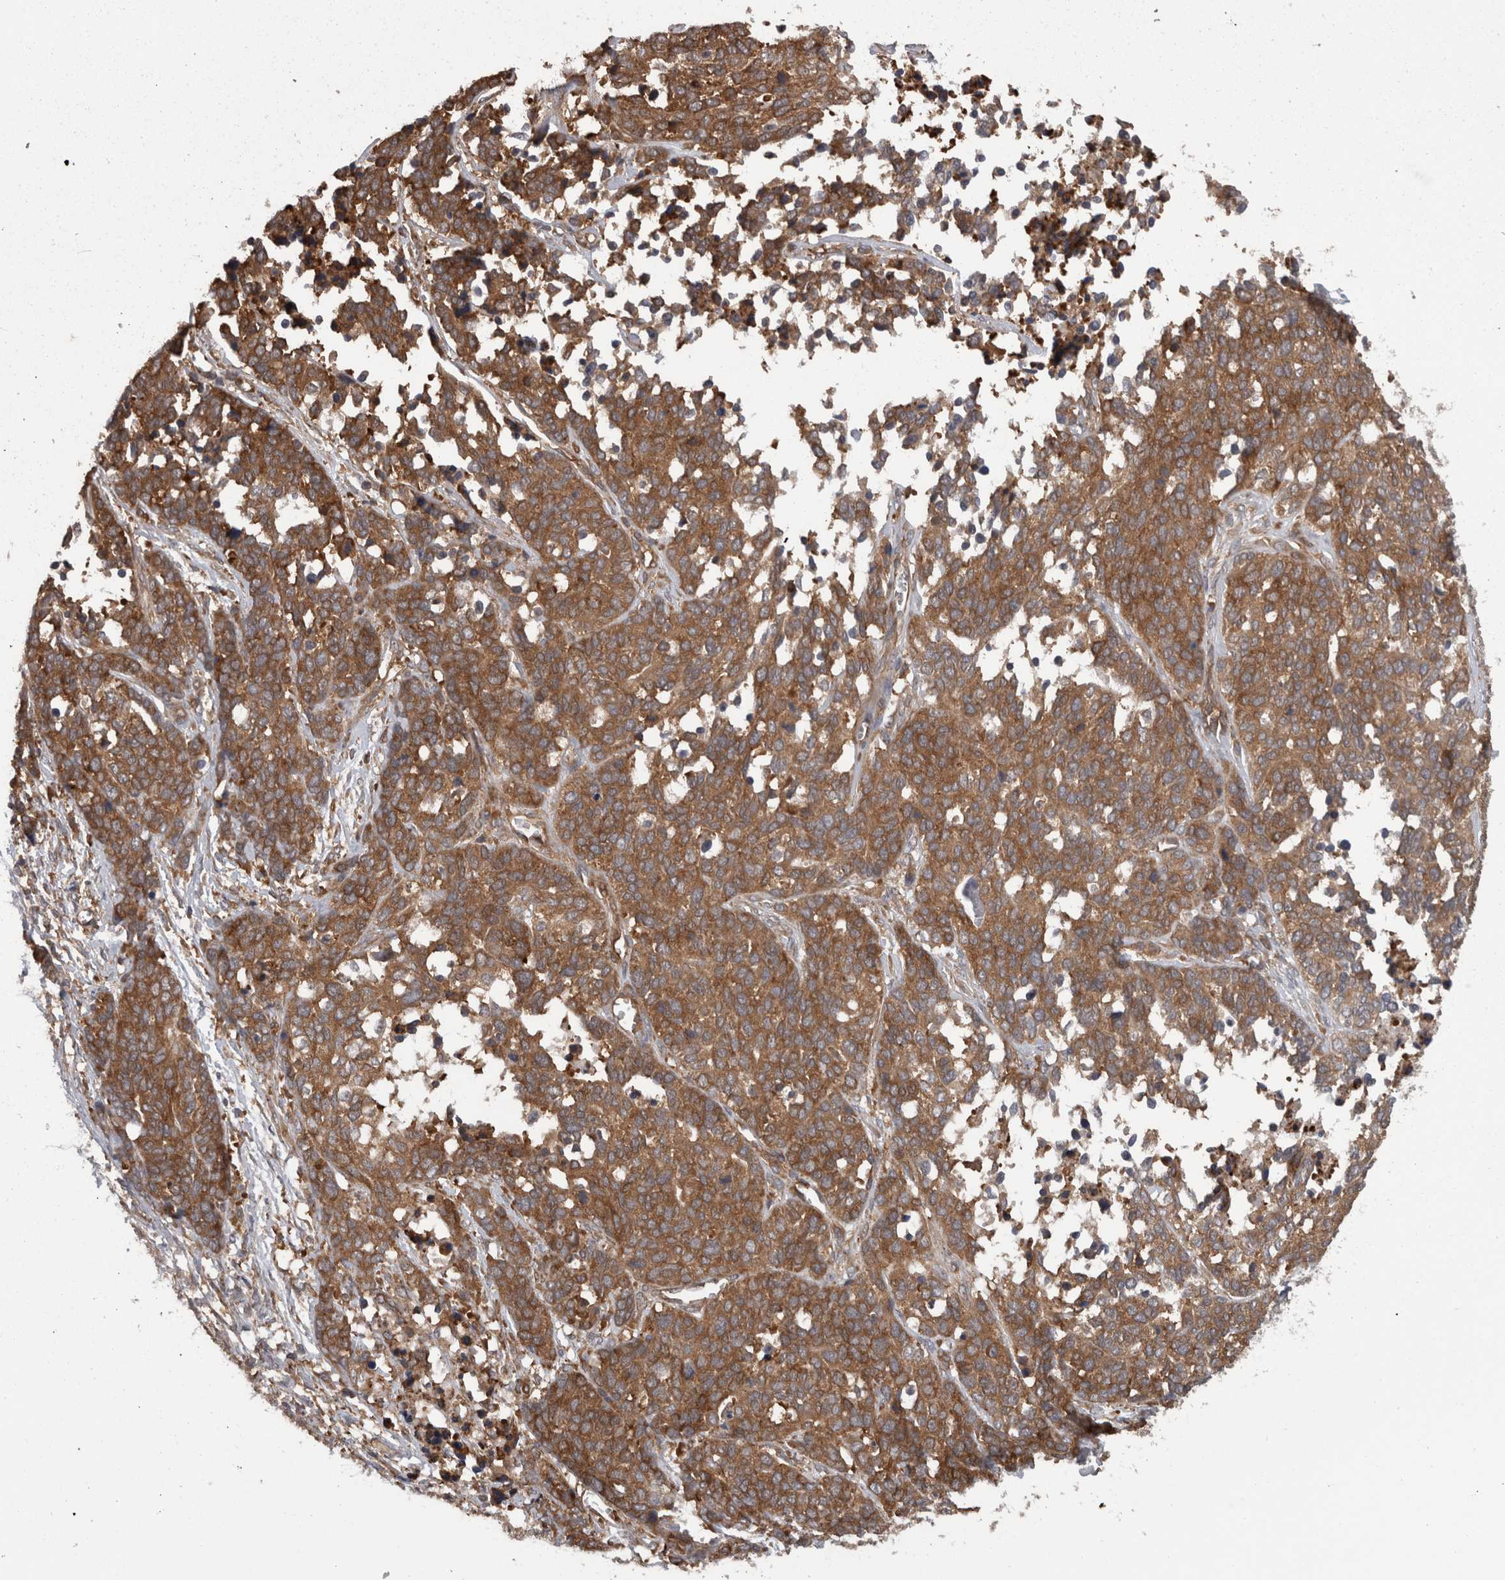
{"staining": {"intensity": "moderate", "quantity": ">75%", "location": "cytoplasmic/membranous"}, "tissue": "ovarian cancer", "cell_type": "Tumor cells", "image_type": "cancer", "snomed": [{"axis": "morphology", "description": "Cystadenocarcinoma, serous, NOS"}, {"axis": "topography", "description": "Ovary"}], "caption": "Tumor cells exhibit moderate cytoplasmic/membranous staining in about >75% of cells in serous cystadenocarcinoma (ovarian).", "gene": "SMCR8", "patient": {"sex": "female", "age": 44}}